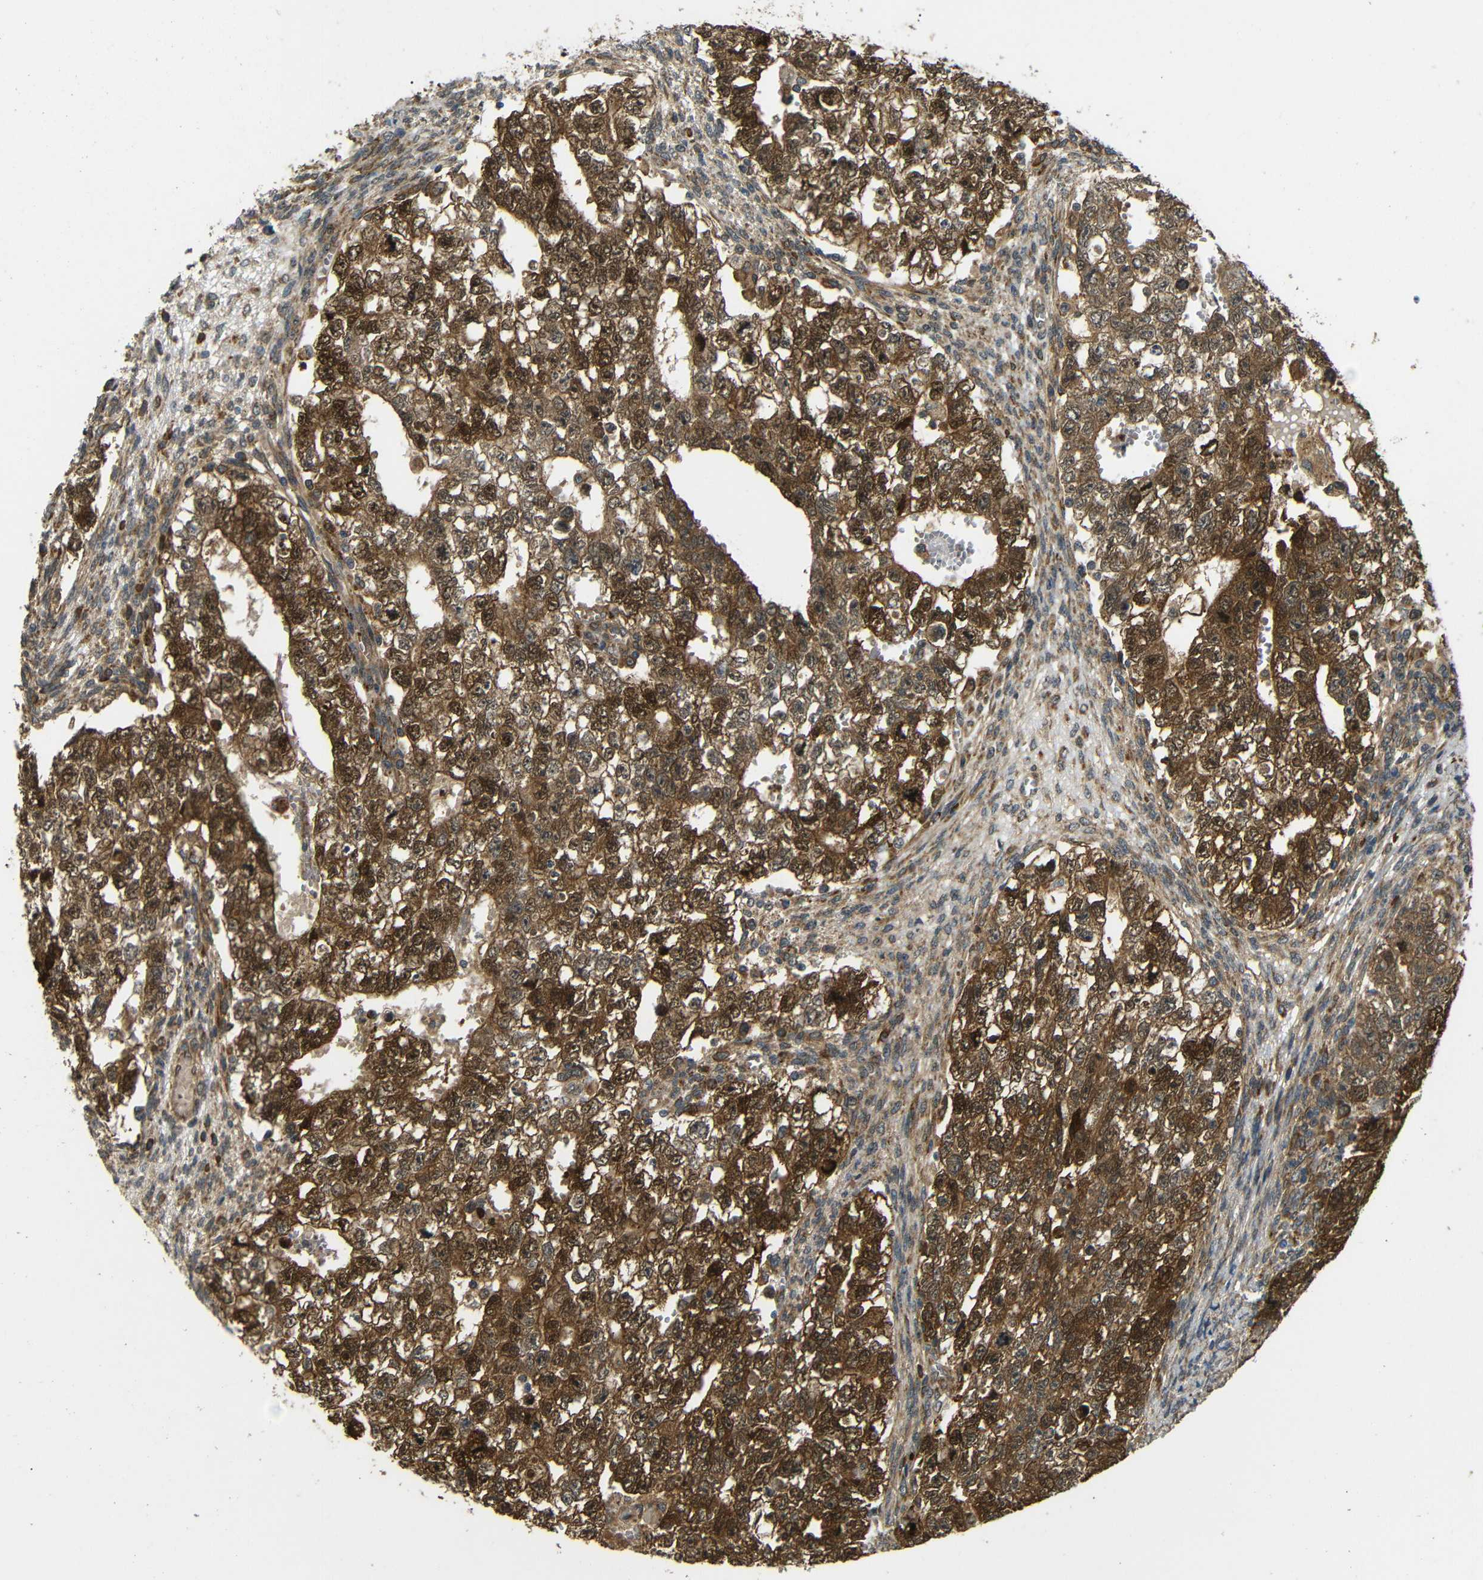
{"staining": {"intensity": "strong", "quantity": ">75%", "location": "cytoplasmic/membranous"}, "tissue": "testis cancer", "cell_type": "Tumor cells", "image_type": "cancer", "snomed": [{"axis": "morphology", "description": "Seminoma, NOS"}, {"axis": "morphology", "description": "Carcinoma, Embryonal, NOS"}, {"axis": "topography", "description": "Testis"}], "caption": "A photomicrograph showing strong cytoplasmic/membranous expression in about >75% of tumor cells in testis embryonal carcinoma, as visualized by brown immunohistochemical staining.", "gene": "EPHB2", "patient": {"sex": "male", "age": 38}}